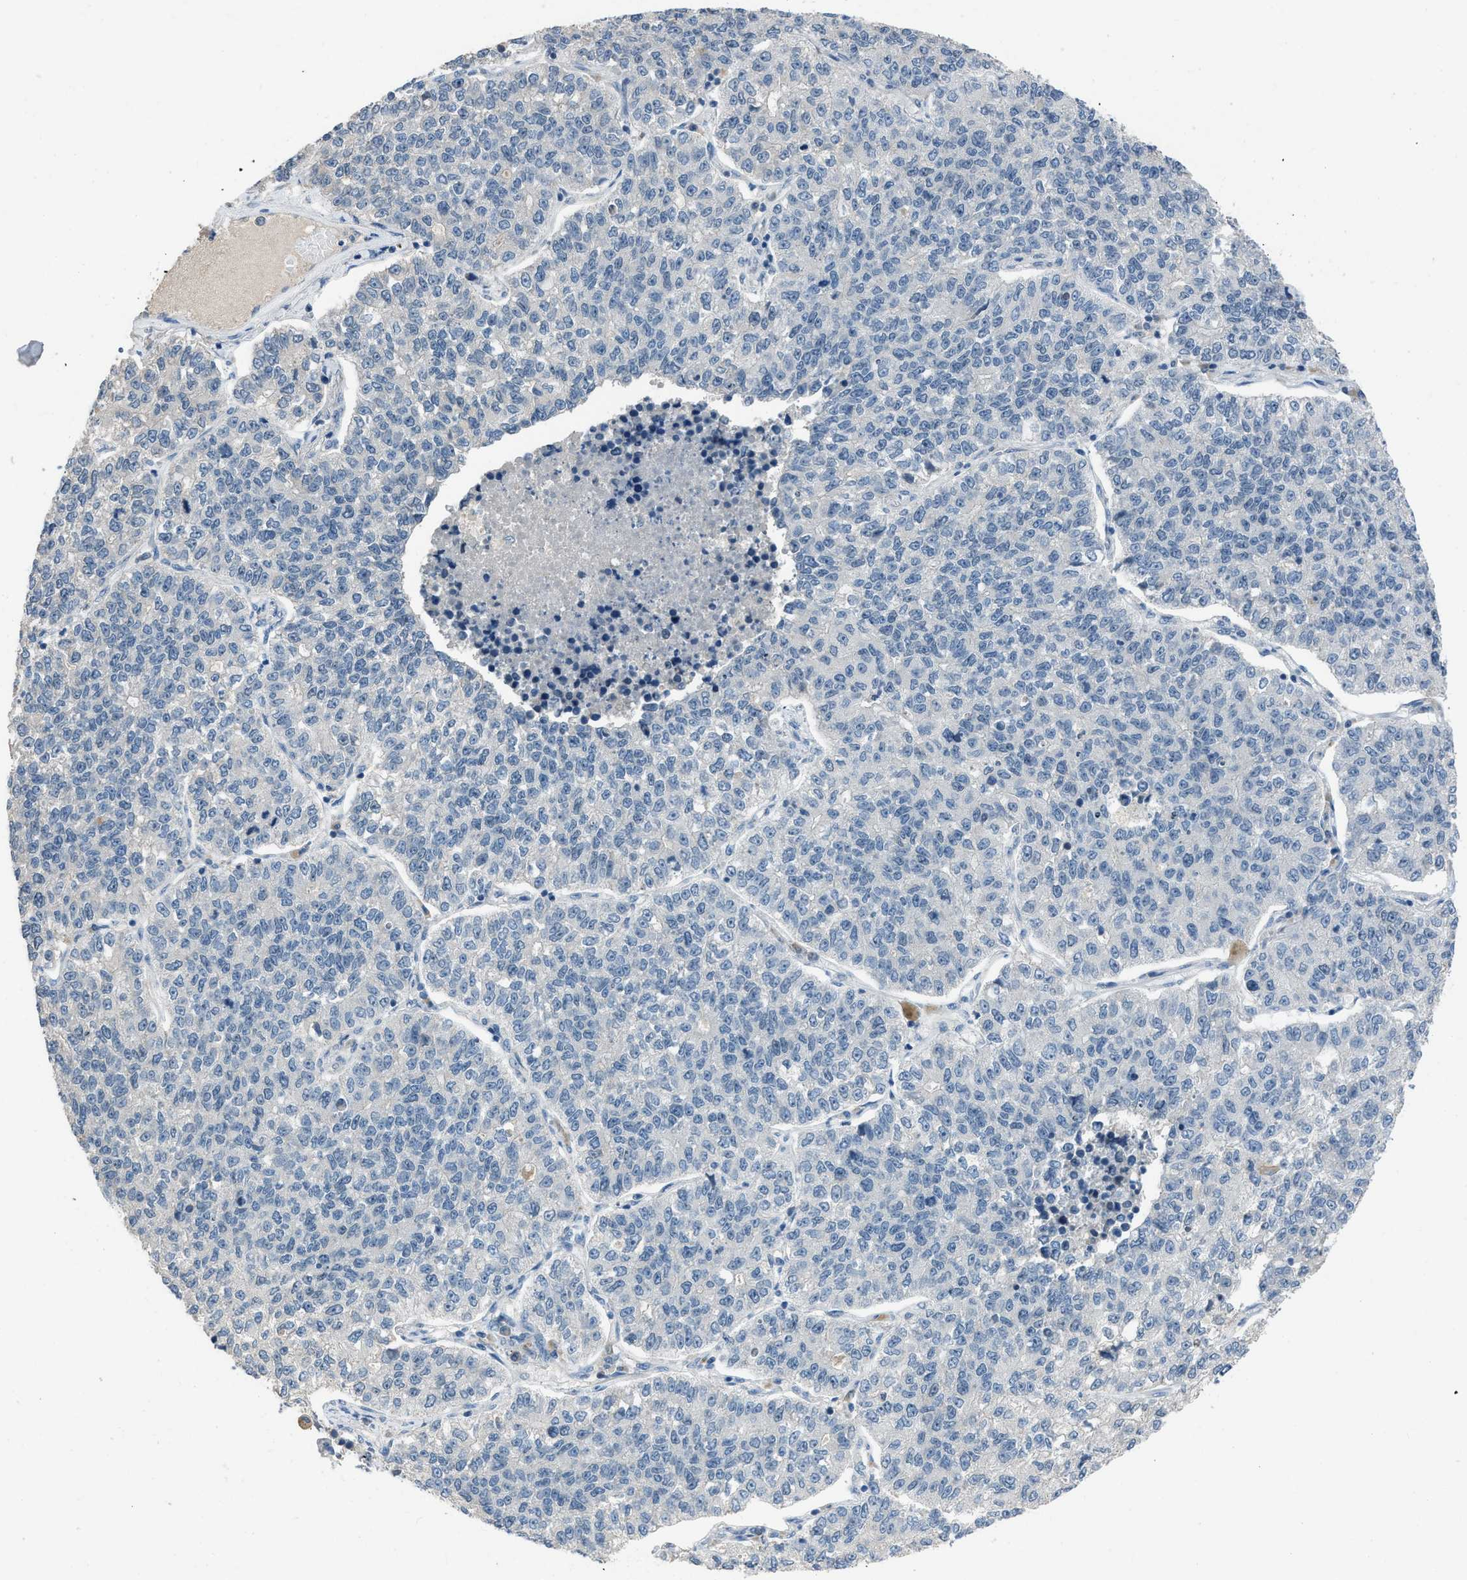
{"staining": {"intensity": "negative", "quantity": "none", "location": "none"}, "tissue": "lung cancer", "cell_type": "Tumor cells", "image_type": "cancer", "snomed": [{"axis": "morphology", "description": "Adenocarcinoma, NOS"}, {"axis": "topography", "description": "Lung"}], "caption": "Immunohistochemical staining of human lung cancer (adenocarcinoma) reveals no significant expression in tumor cells.", "gene": "MIS18A", "patient": {"sex": "male", "age": 49}}